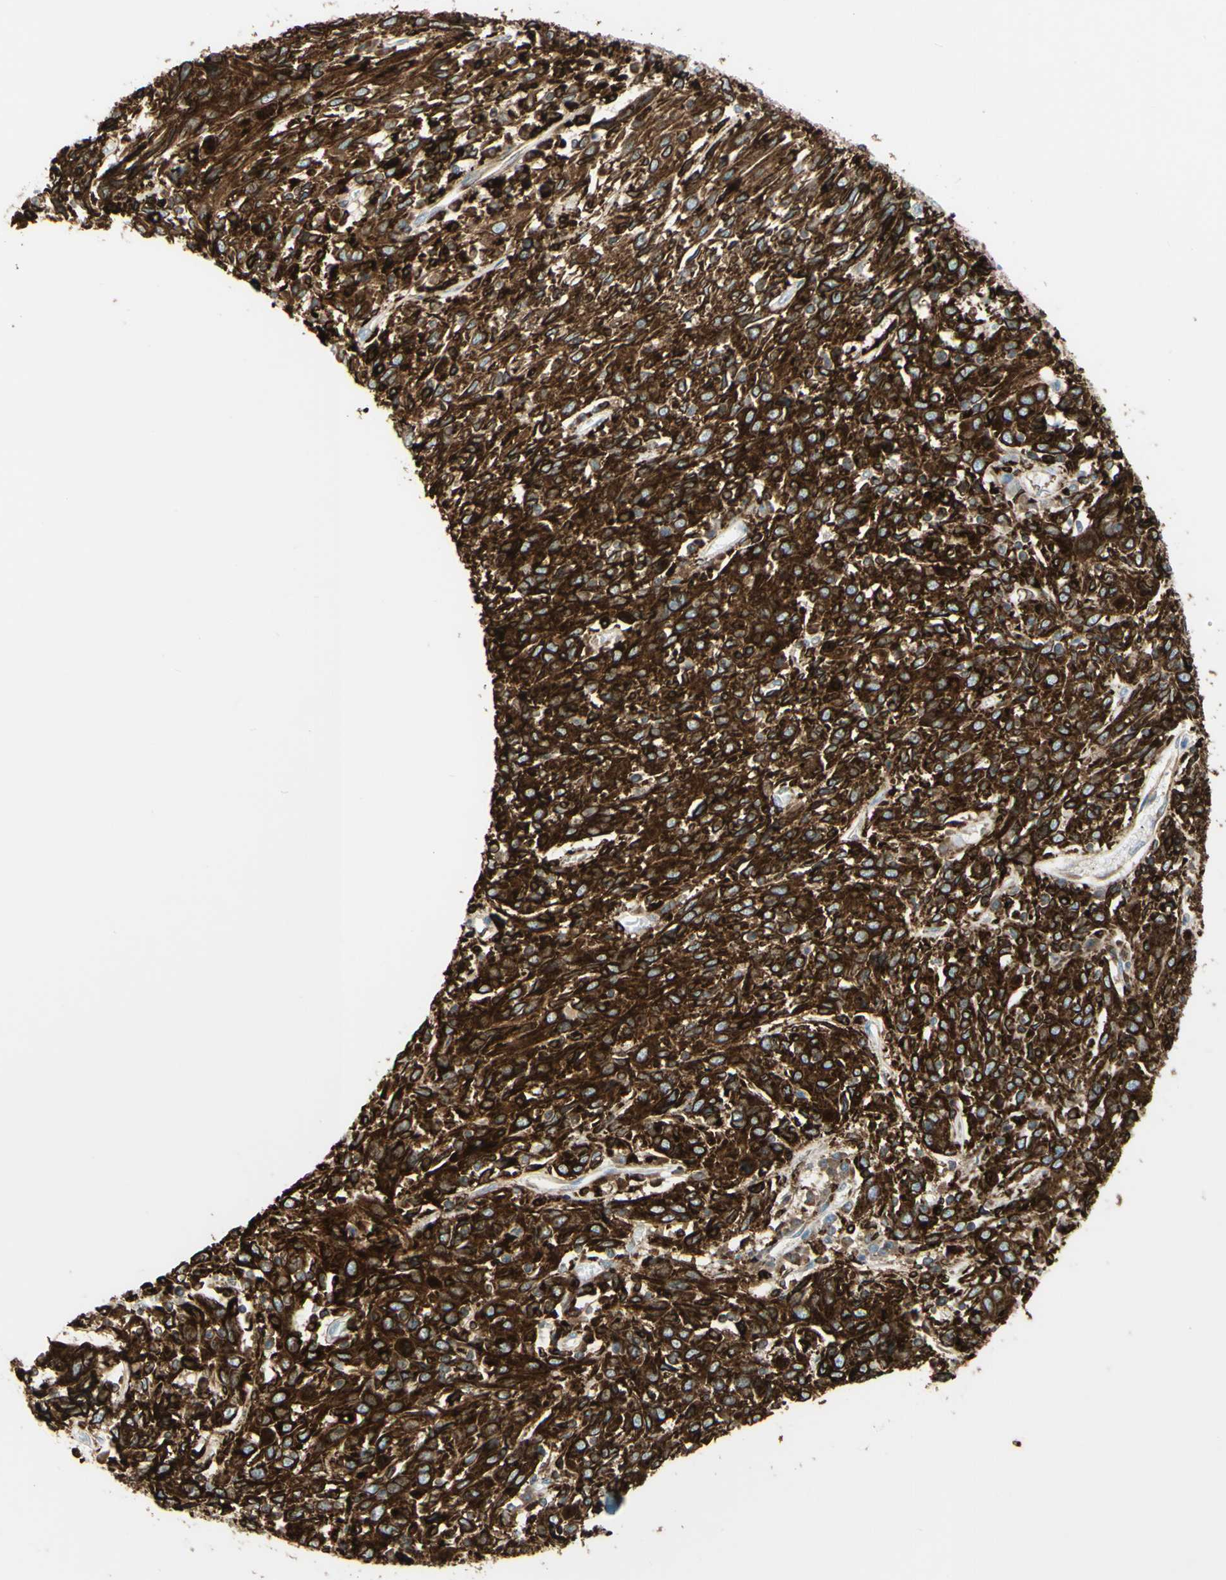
{"staining": {"intensity": "strong", "quantity": ">75%", "location": "cytoplasmic/membranous"}, "tissue": "cervical cancer", "cell_type": "Tumor cells", "image_type": "cancer", "snomed": [{"axis": "morphology", "description": "Squamous cell carcinoma, NOS"}, {"axis": "topography", "description": "Cervix"}], "caption": "The photomicrograph displays staining of squamous cell carcinoma (cervical), revealing strong cytoplasmic/membranous protein staining (brown color) within tumor cells.", "gene": "CD74", "patient": {"sex": "female", "age": 46}}